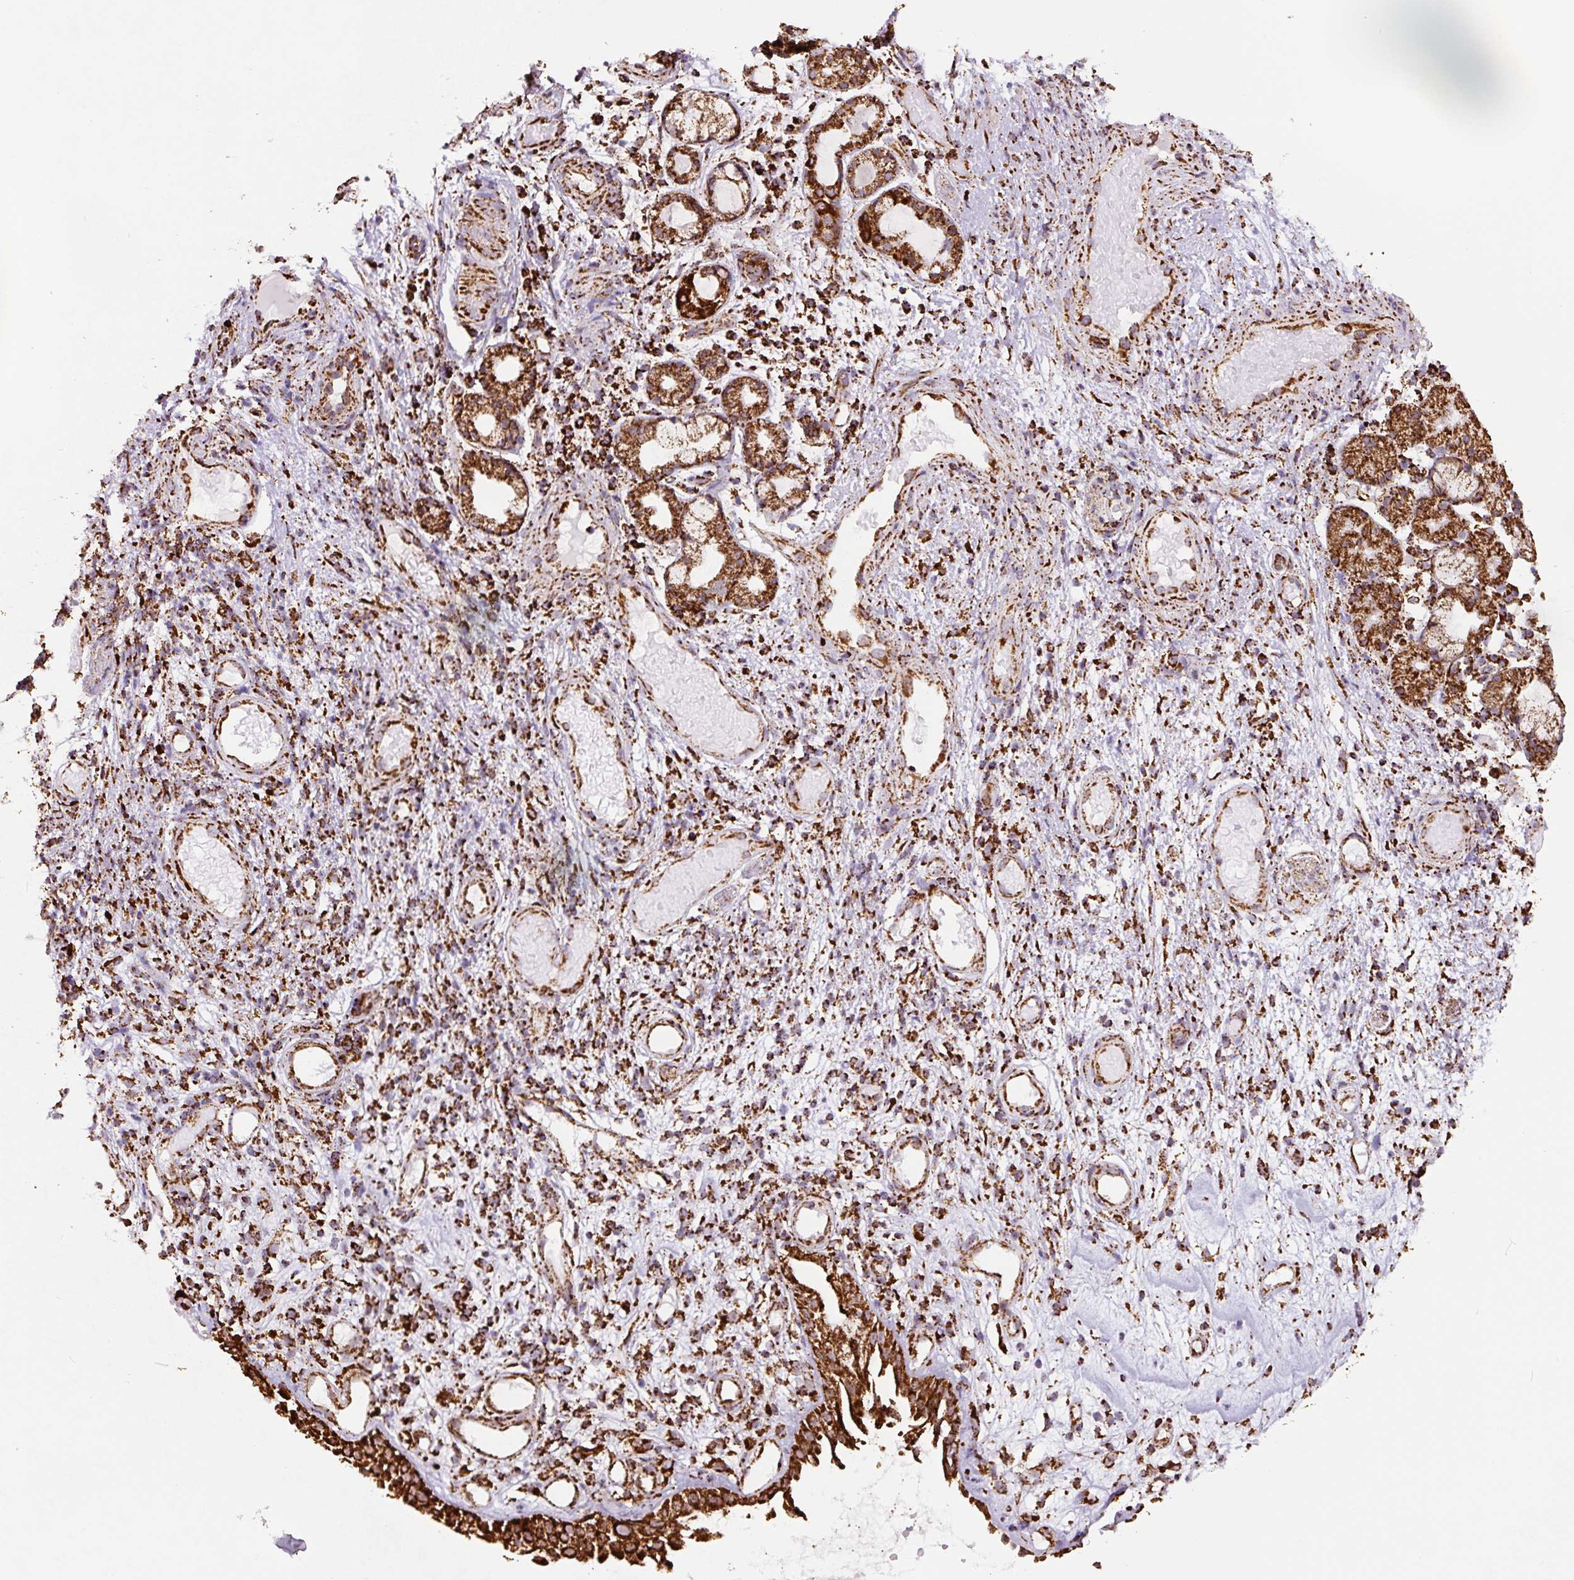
{"staining": {"intensity": "strong", "quantity": ">75%", "location": "cytoplasmic/membranous"}, "tissue": "nasopharynx", "cell_type": "Respiratory epithelial cells", "image_type": "normal", "snomed": [{"axis": "morphology", "description": "Normal tissue, NOS"}, {"axis": "morphology", "description": "Inflammation, NOS"}, {"axis": "topography", "description": "Nasopharynx"}], "caption": "Immunohistochemistry (IHC) (DAB (3,3'-diaminobenzidine)) staining of unremarkable human nasopharynx shows strong cytoplasmic/membranous protein staining in approximately >75% of respiratory epithelial cells.", "gene": "ATP5F1A", "patient": {"sex": "male", "age": 54}}